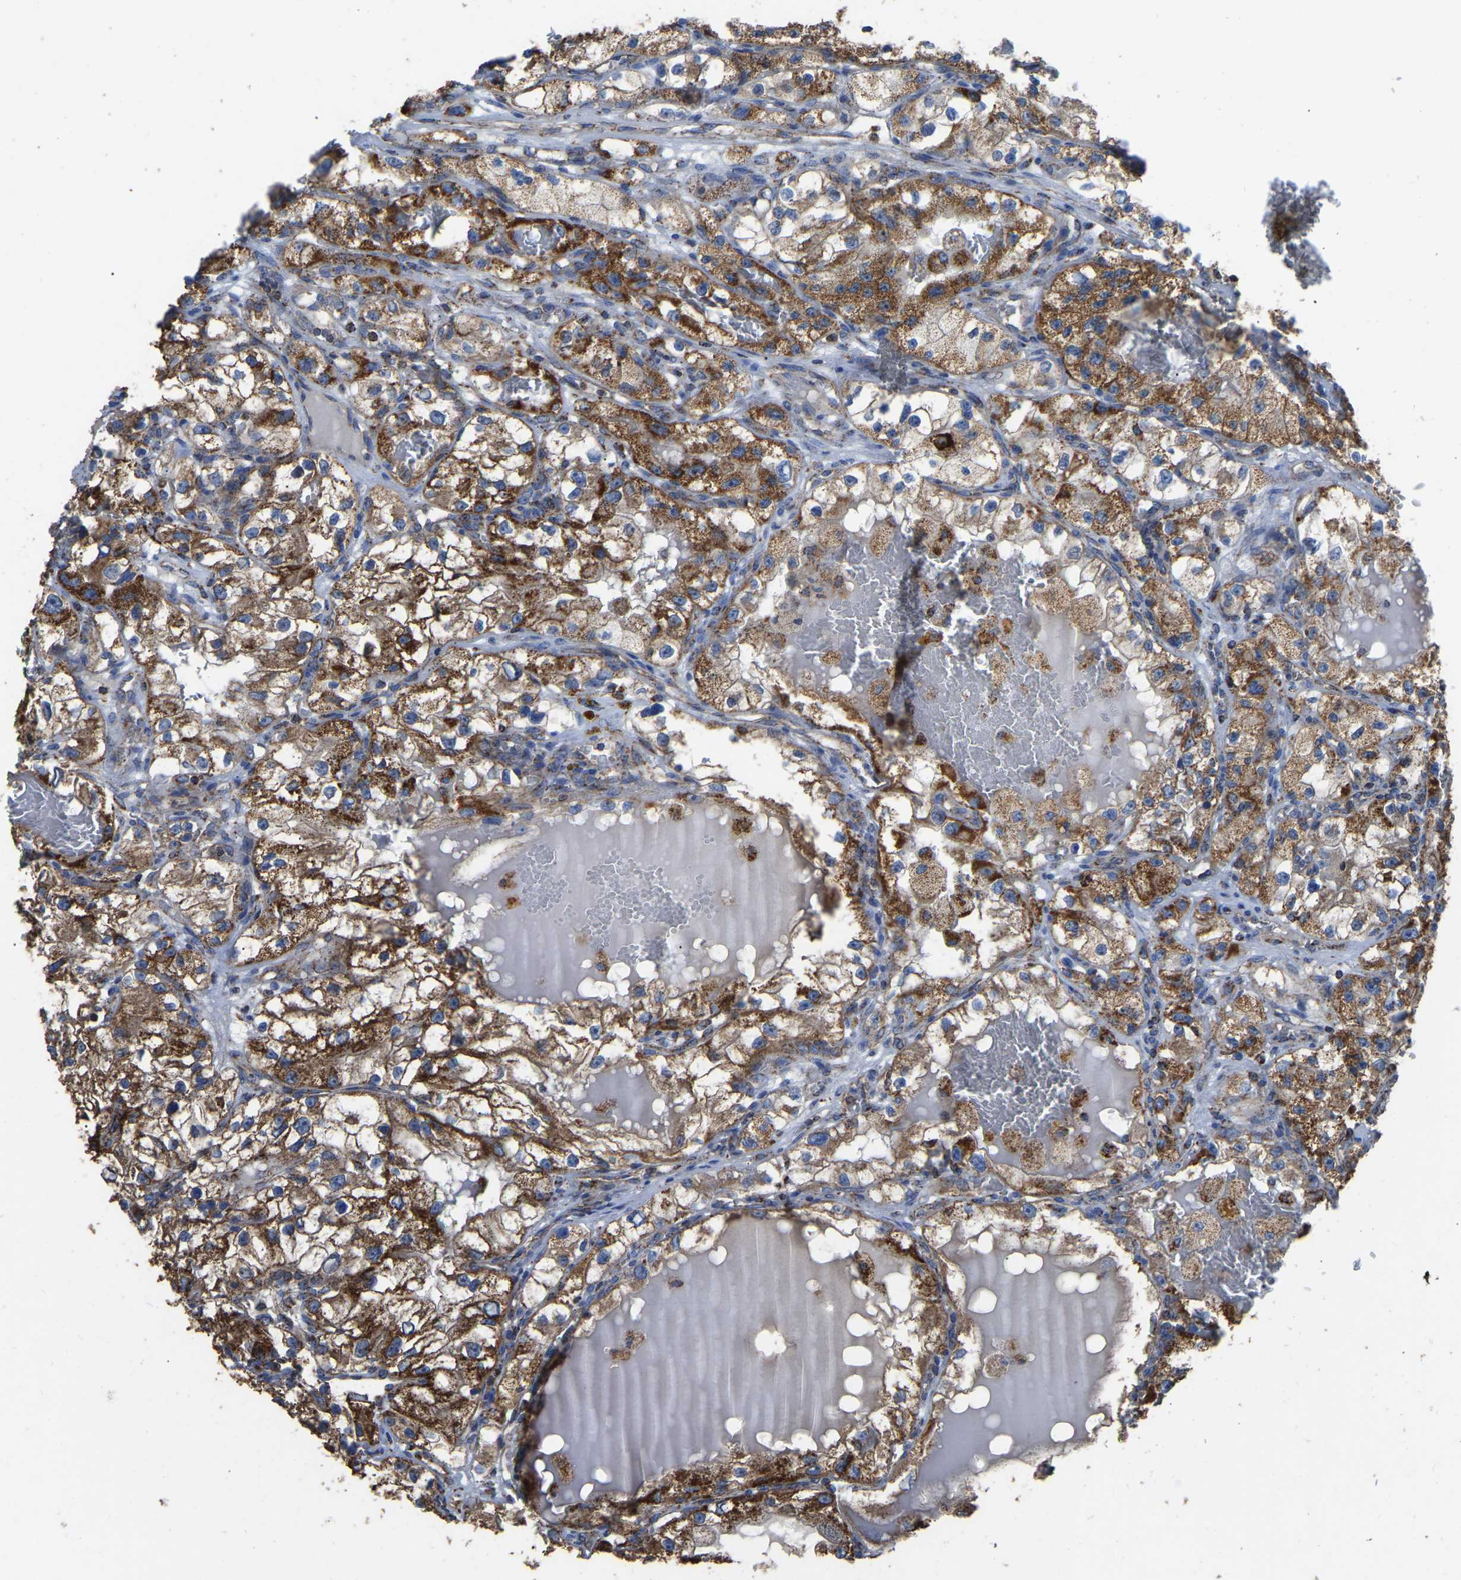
{"staining": {"intensity": "strong", "quantity": "25%-75%", "location": "cytoplasmic/membranous"}, "tissue": "renal cancer", "cell_type": "Tumor cells", "image_type": "cancer", "snomed": [{"axis": "morphology", "description": "Adenocarcinoma, NOS"}, {"axis": "topography", "description": "Kidney"}], "caption": "Strong cytoplasmic/membranous positivity for a protein is identified in about 25%-75% of tumor cells of renal cancer using immunohistochemistry.", "gene": "ETFA", "patient": {"sex": "female", "age": 57}}